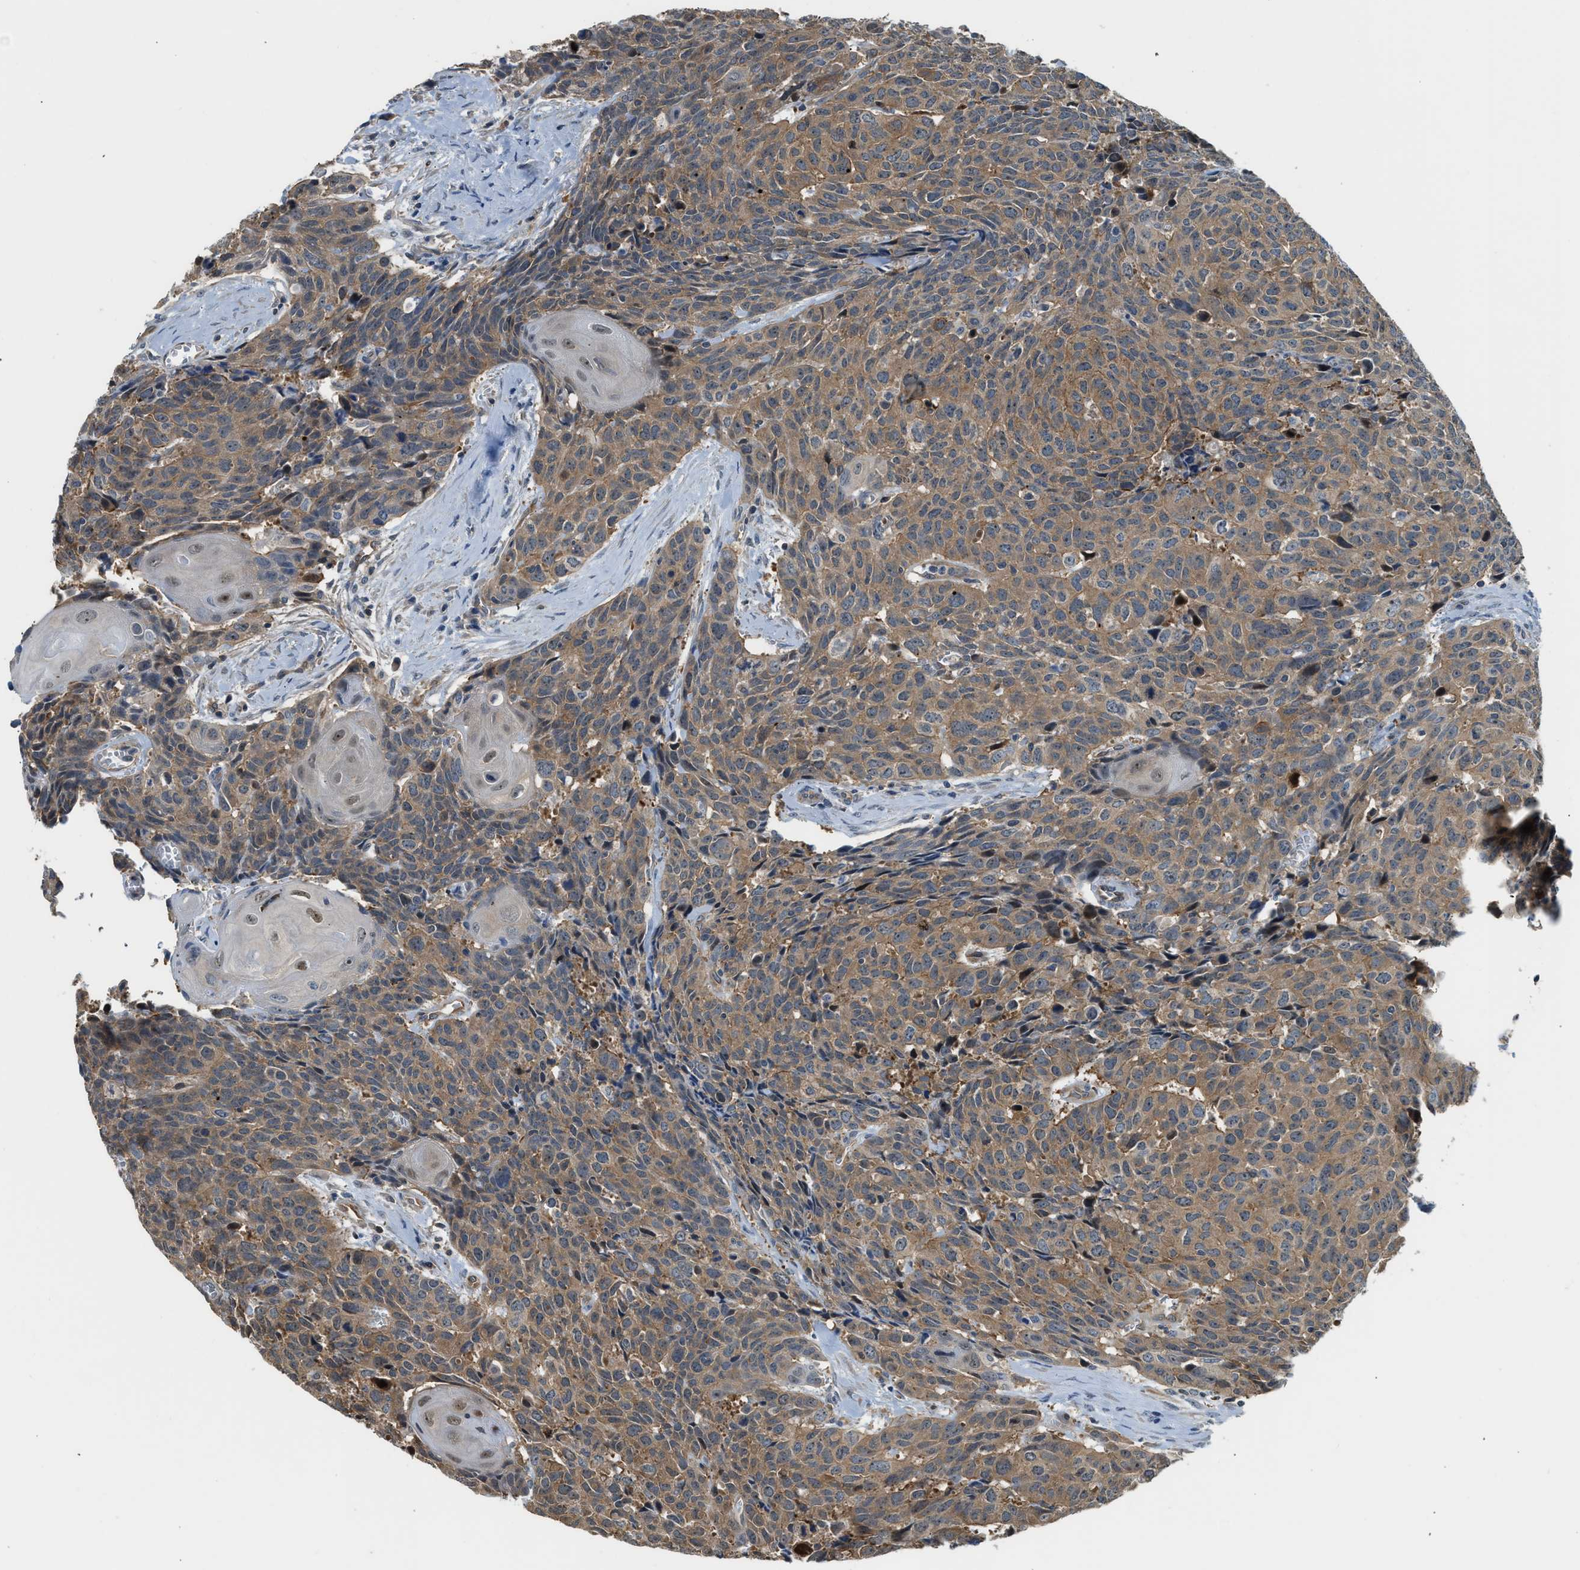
{"staining": {"intensity": "moderate", "quantity": ">75%", "location": "cytoplasmic/membranous"}, "tissue": "head and neck cancer", "cell_type": "Tumor cells", "image_type": "cancer", "snomed": [{"axis": "morphology", "description": "Squamous cell carcinoma, NOS"}, {"axis": "topography", "description": "Head-Neck"}], "caption": "Head and neck cancer was stained to show a protein in brown. There is medium levels of moderate cytoplasmic/membranous expression in approximately >75% of tumor cells.", "gene": "CBLB", "patient": {"sex": "male", "age": 66}}